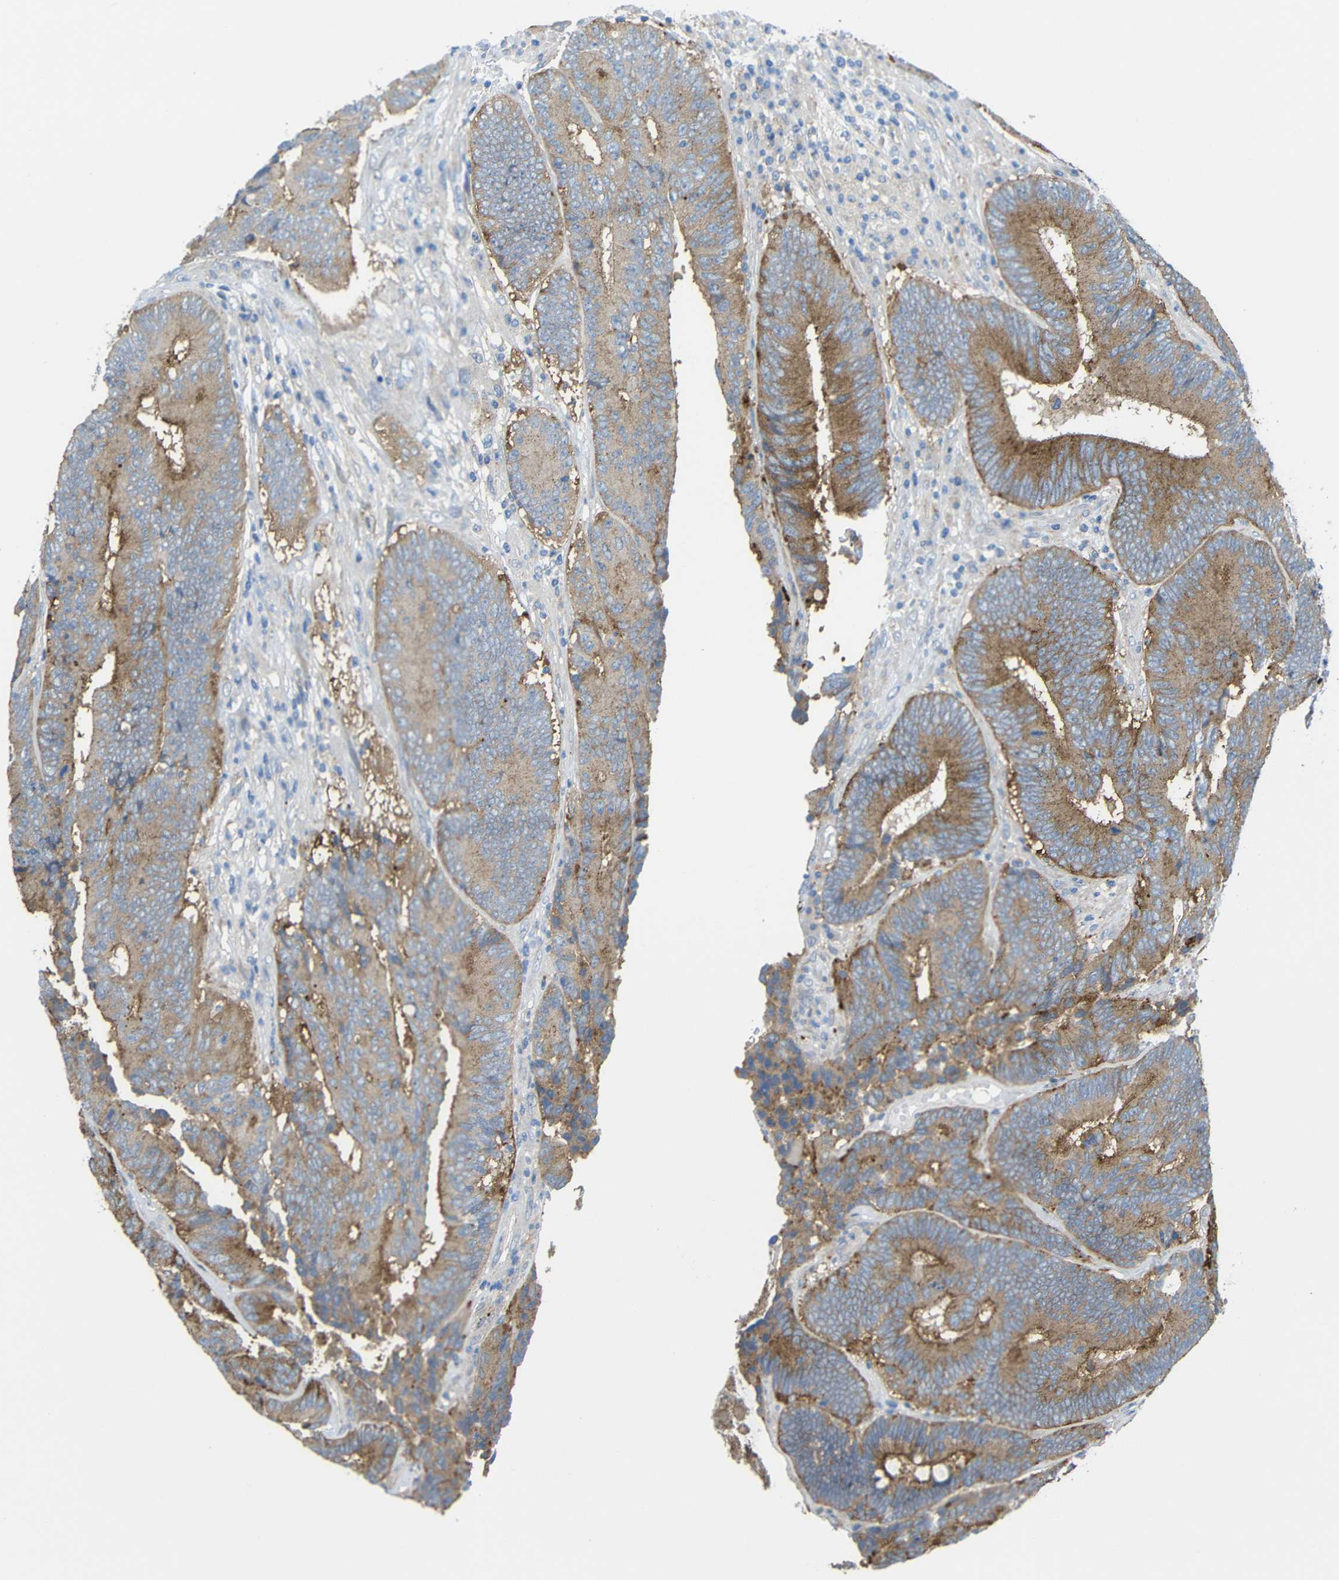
{"staining": {"intensity": "moderate", "quantity": ">75%", "location": "cytoplasmic/membranous"}, "tissue": "colorectal cancer", "cell_type": "Tumor cells", "image_type": "cancer", "snomed": [{"axis": "morphology", "description": "Adenocarcinoma, NOS"}, {"axis": "topography", "description": "Colon"}], "caption": "Immunohistochemical staining of colorectal cancer exhibits moderate cytoplasmic/membranous protein positivity in approximately >75% of tumor cells.", "gene": "SYPL1", "patient": {"sex": "female", "age": 78}}